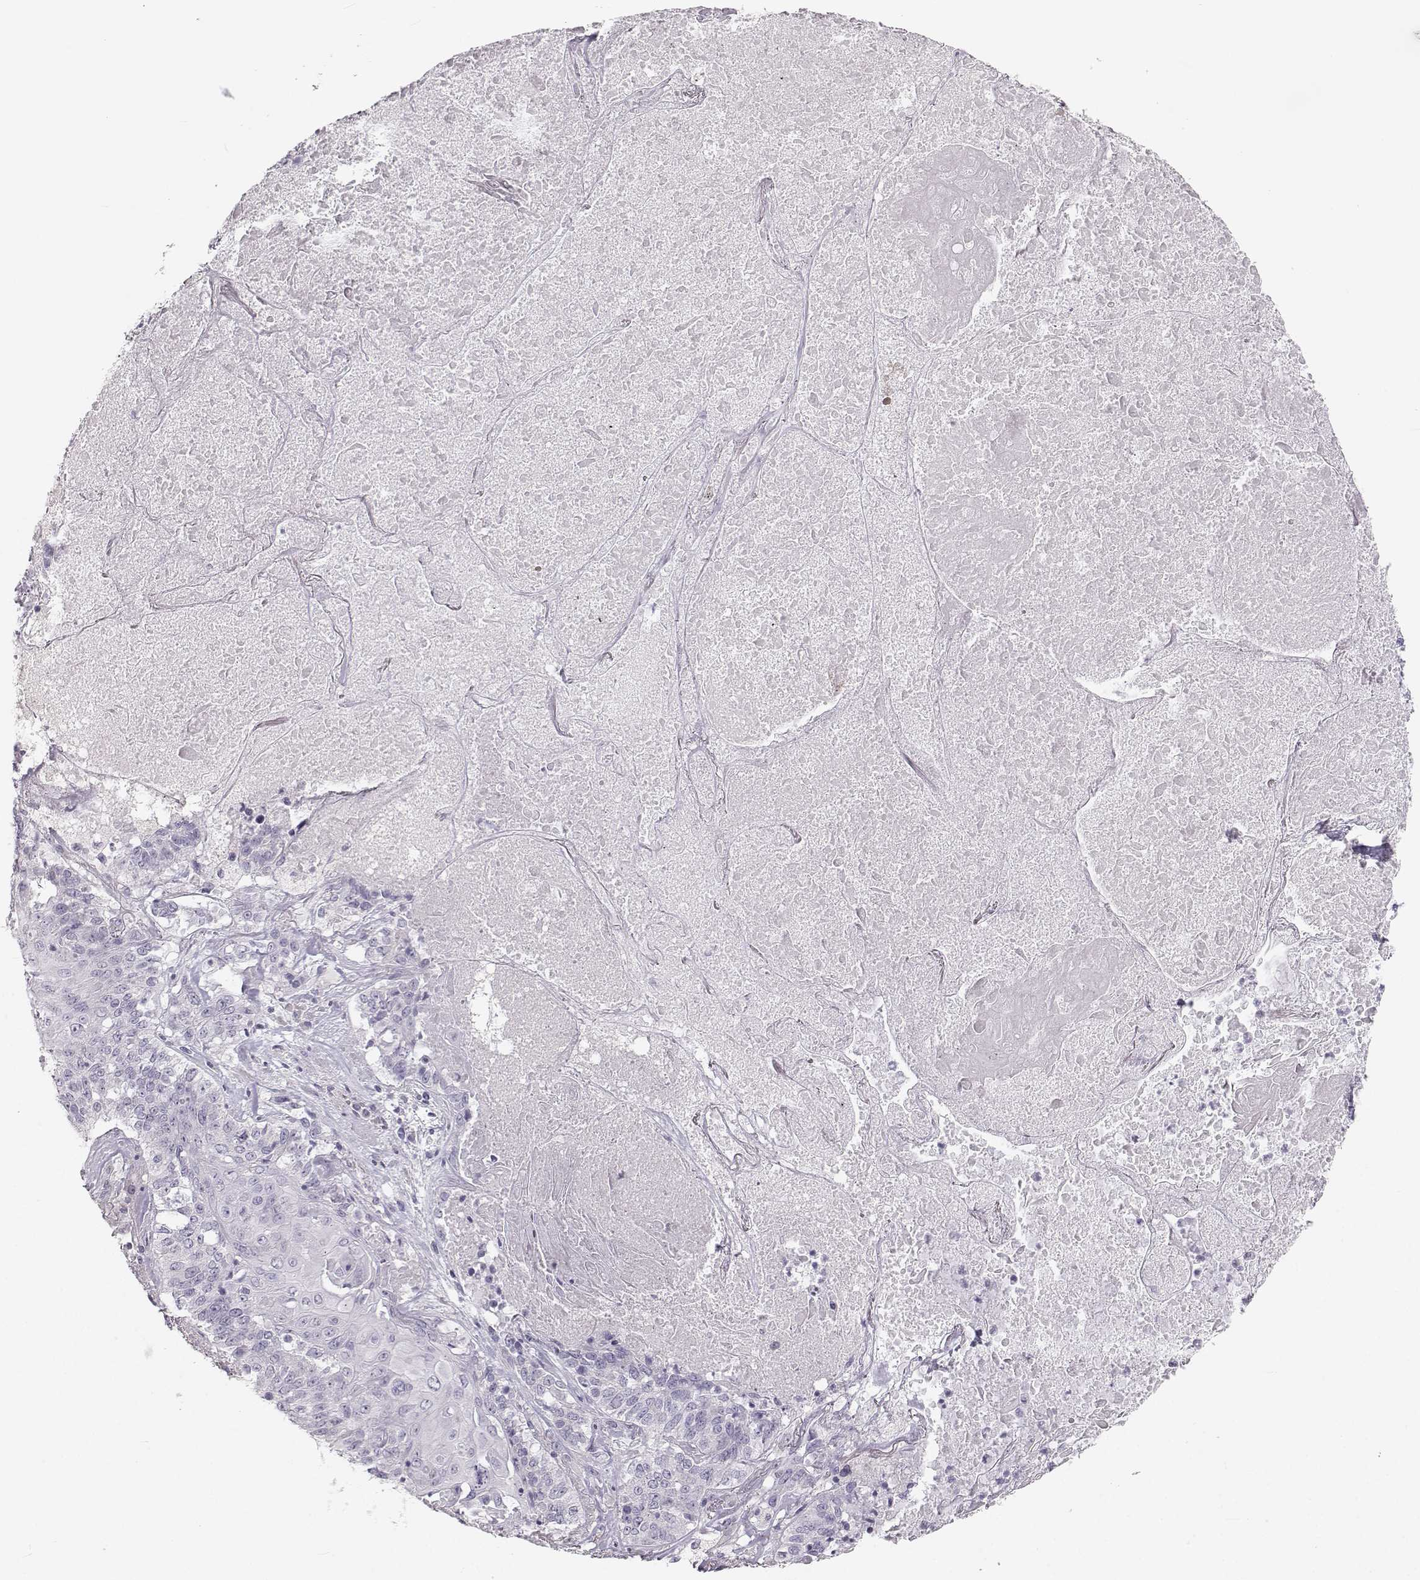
{"staining": {"intensity": "negative", "quantity": "none", "location": "none"}, "tissue": "lung cancer", "cell_type": "Tumor cells", "image_type": "cancer", "snomed": [{"axis": "morphology", "description": "Squamous cell carcinoma, NOS"}, {"axis": "topography", "description": "Lung"}], "caption": "Tumor cells are negative for protein expression in human lung cancer (squamous cell carcinoma).", "gene": "OIP5", "patient": {"sex": "male", "age": 64}}